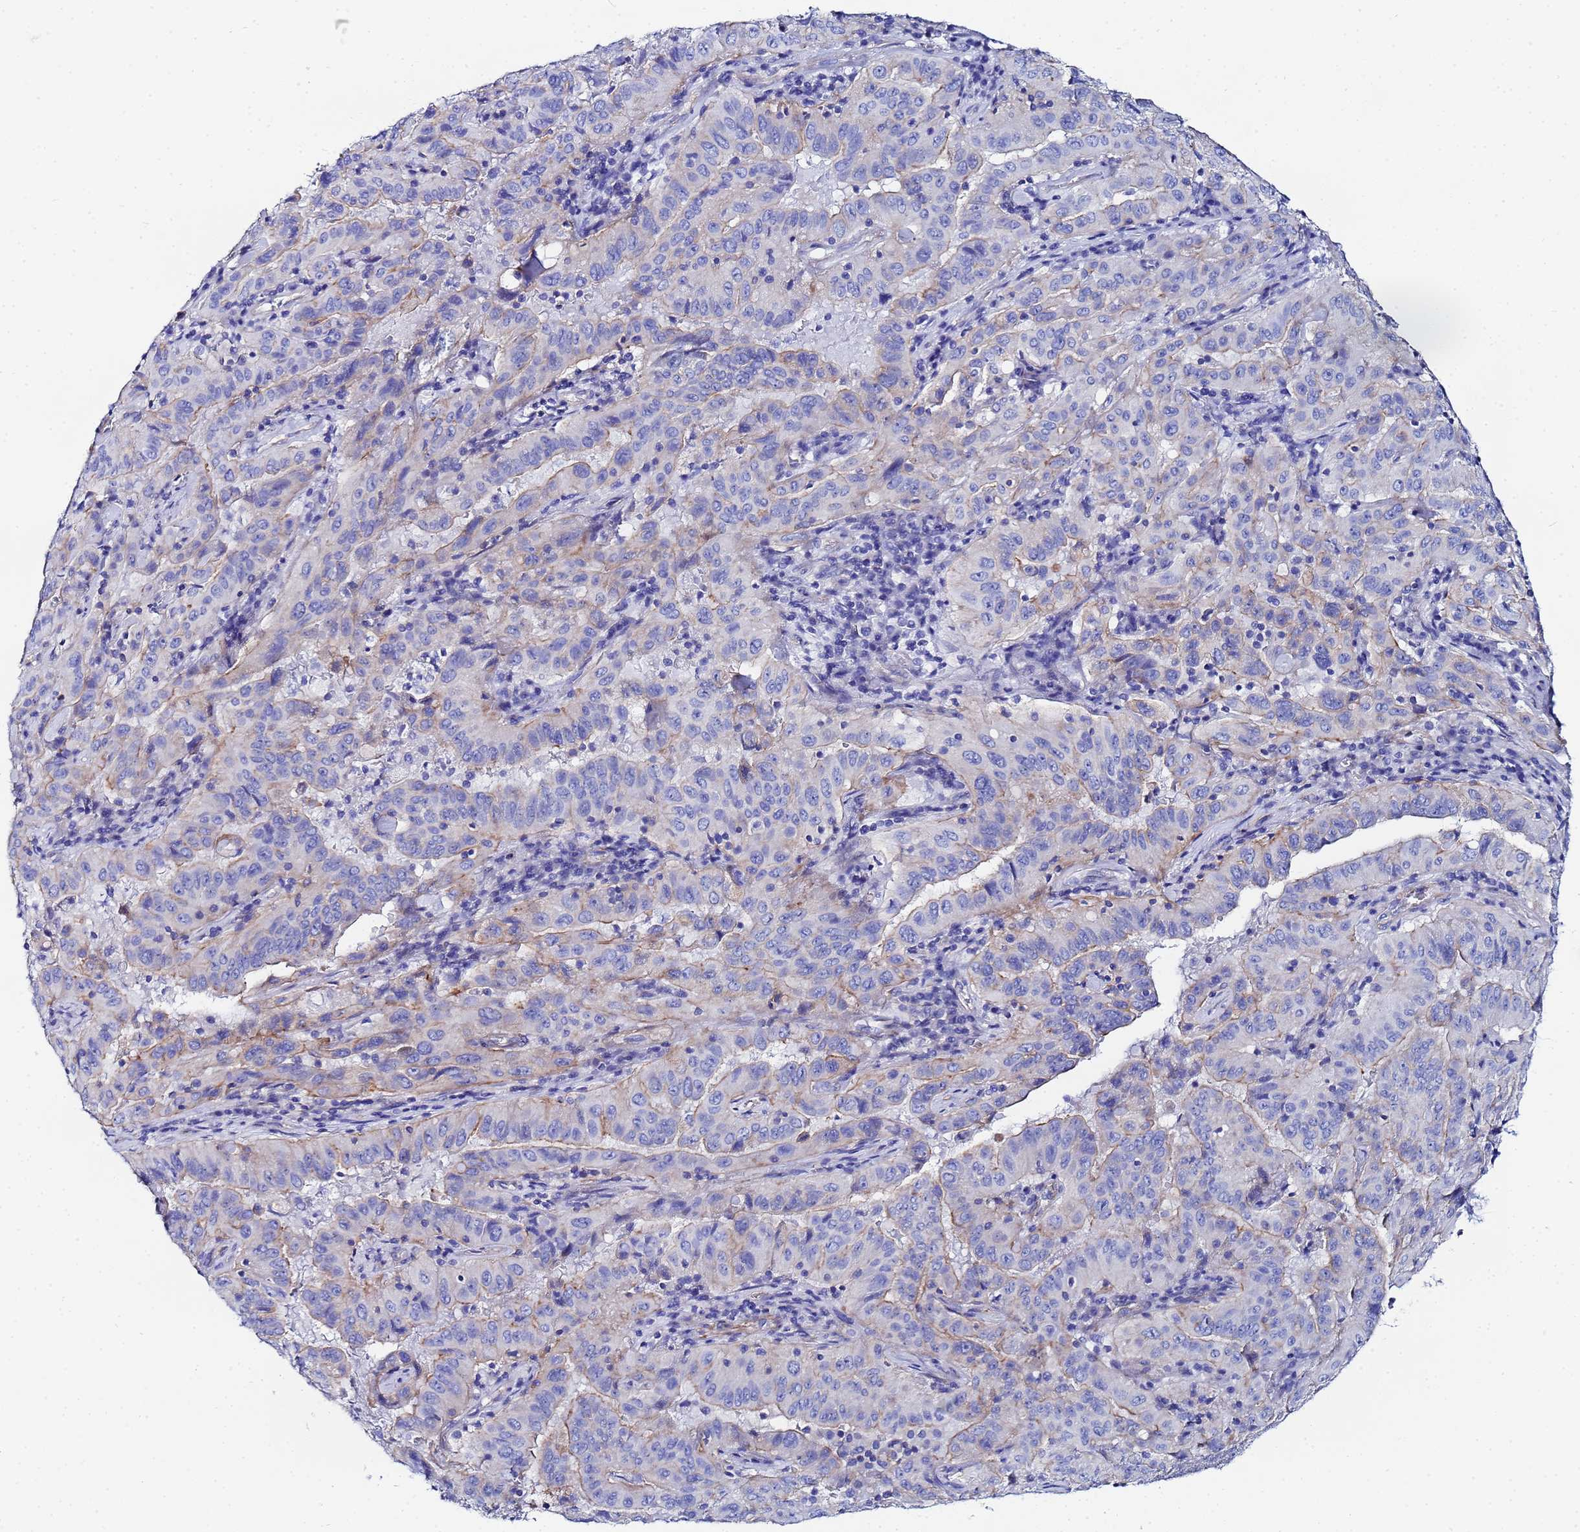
{"staining": {"intensity": "weak", "quantity": "25%-75%", "location": "cytoplasmic/membranous"}, "tissue": "pancreatic cancer", "cell_type": "Tumor cells", "image_type": "cancer", "snomed": [{"axis": "morphology", "description": "Adenocarcinoma, NOS"}, {"axis": "topography", "description": "Pancreas"}], "caption": "Human adenocarcinoma (pancreatic) stained with a protein marker demonstrates weak staining in tumor cells.", "gene": "RAB39B", "patient": {"sex": "male", "age": 63}}